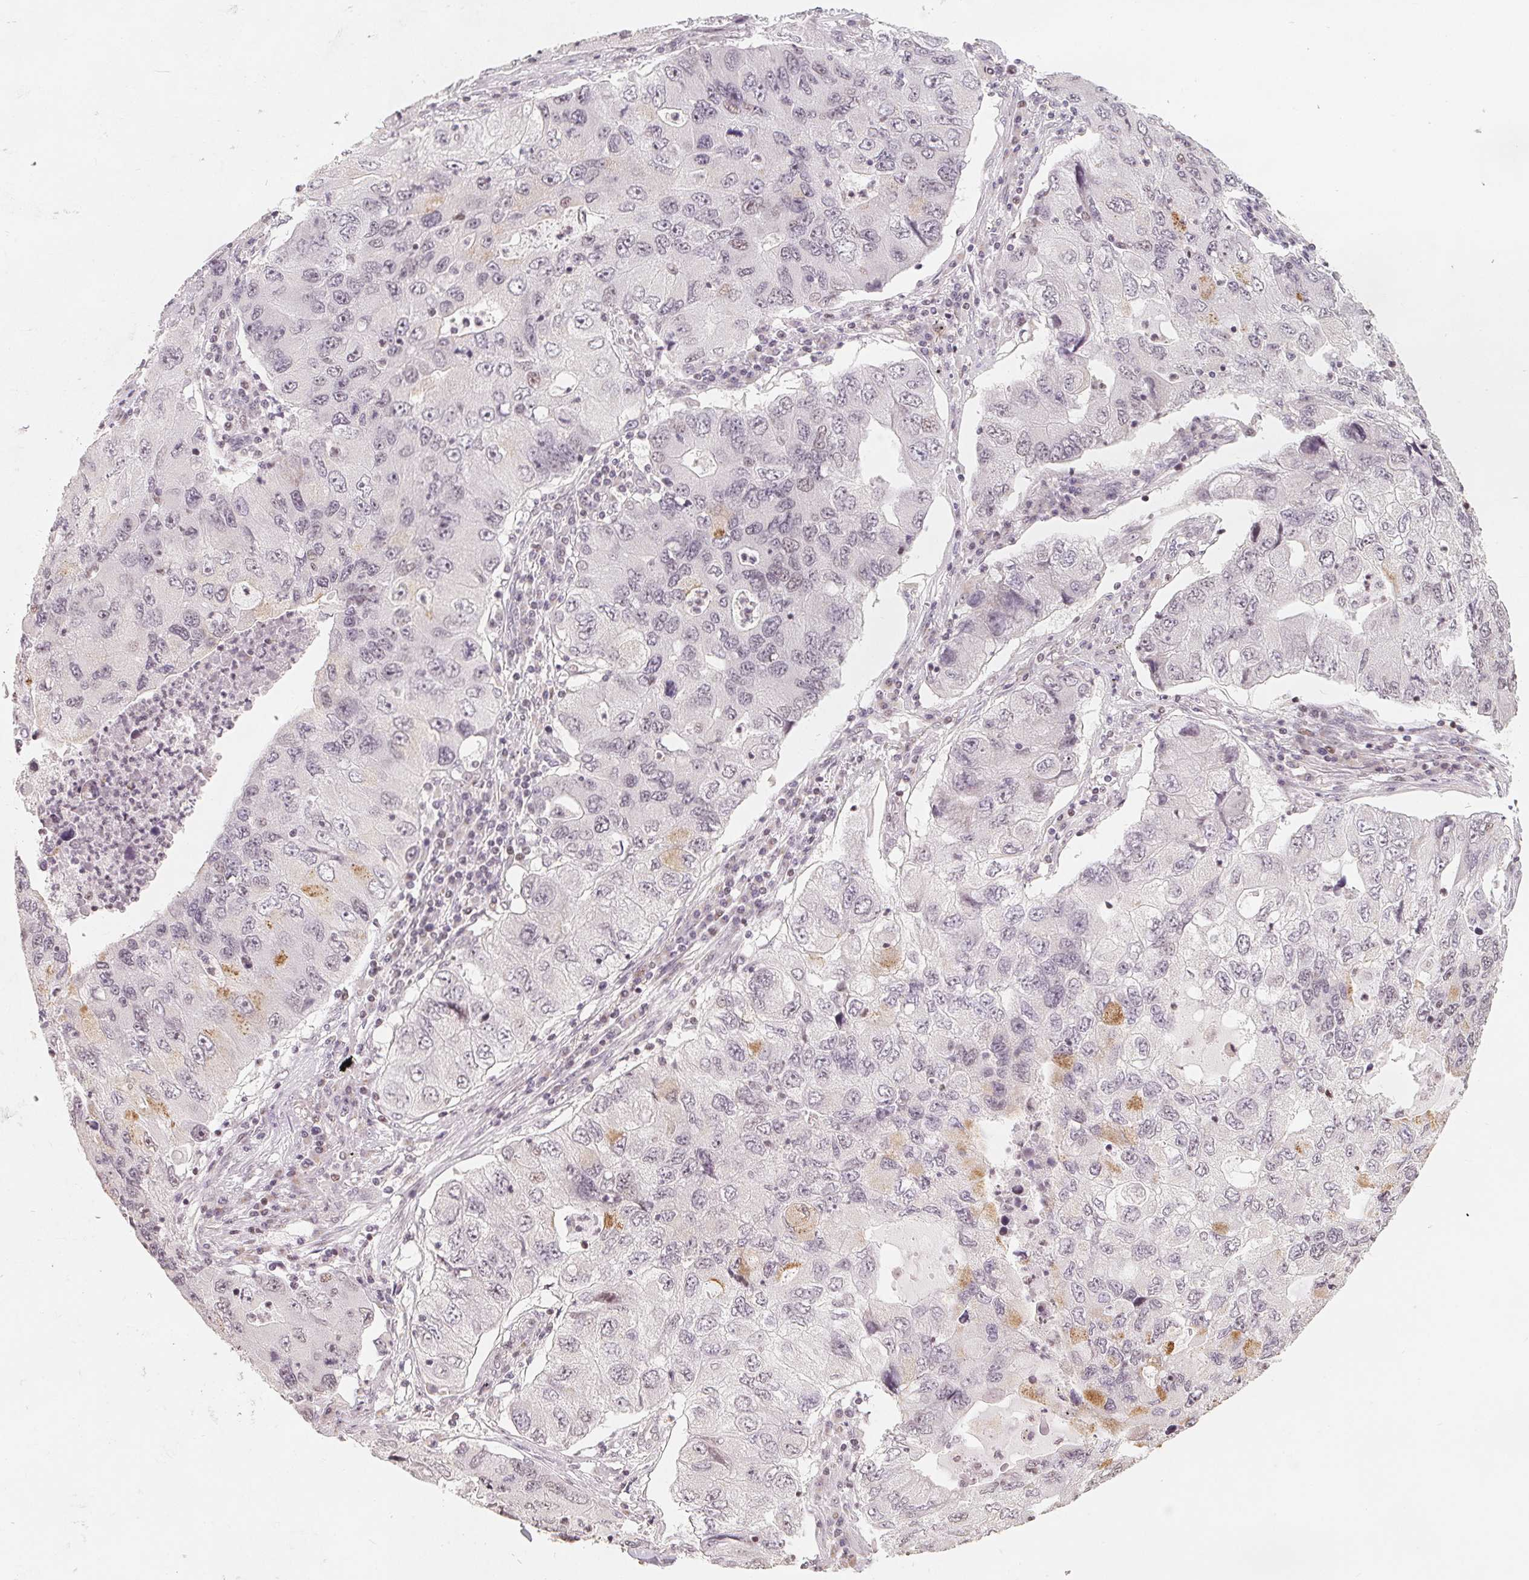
{"staining": {"intensity": "negative", "quantity": "none", "location": "none"}, "tissue": "lung cancer", "cell_type": "Tumor cells", "image_type": "cancer", "snomed": [{"axis": "morphology", "description": "Adenocarcinoma, NOS"}, {"axis": "morphology", "description": "Adenocarcinoma, metastatic, NOS"}, {"axis": "topography", "description": "Lymph node"}, {"axis": "topography", "description": "Lung"}], "caption": "Immunohistochemical staining of human metastatic adenocarcinoma (lung) reveals no significant expression in tumor cells.", "gene": "CCDC138", "patient": {"sex": "female", "age": 54}}